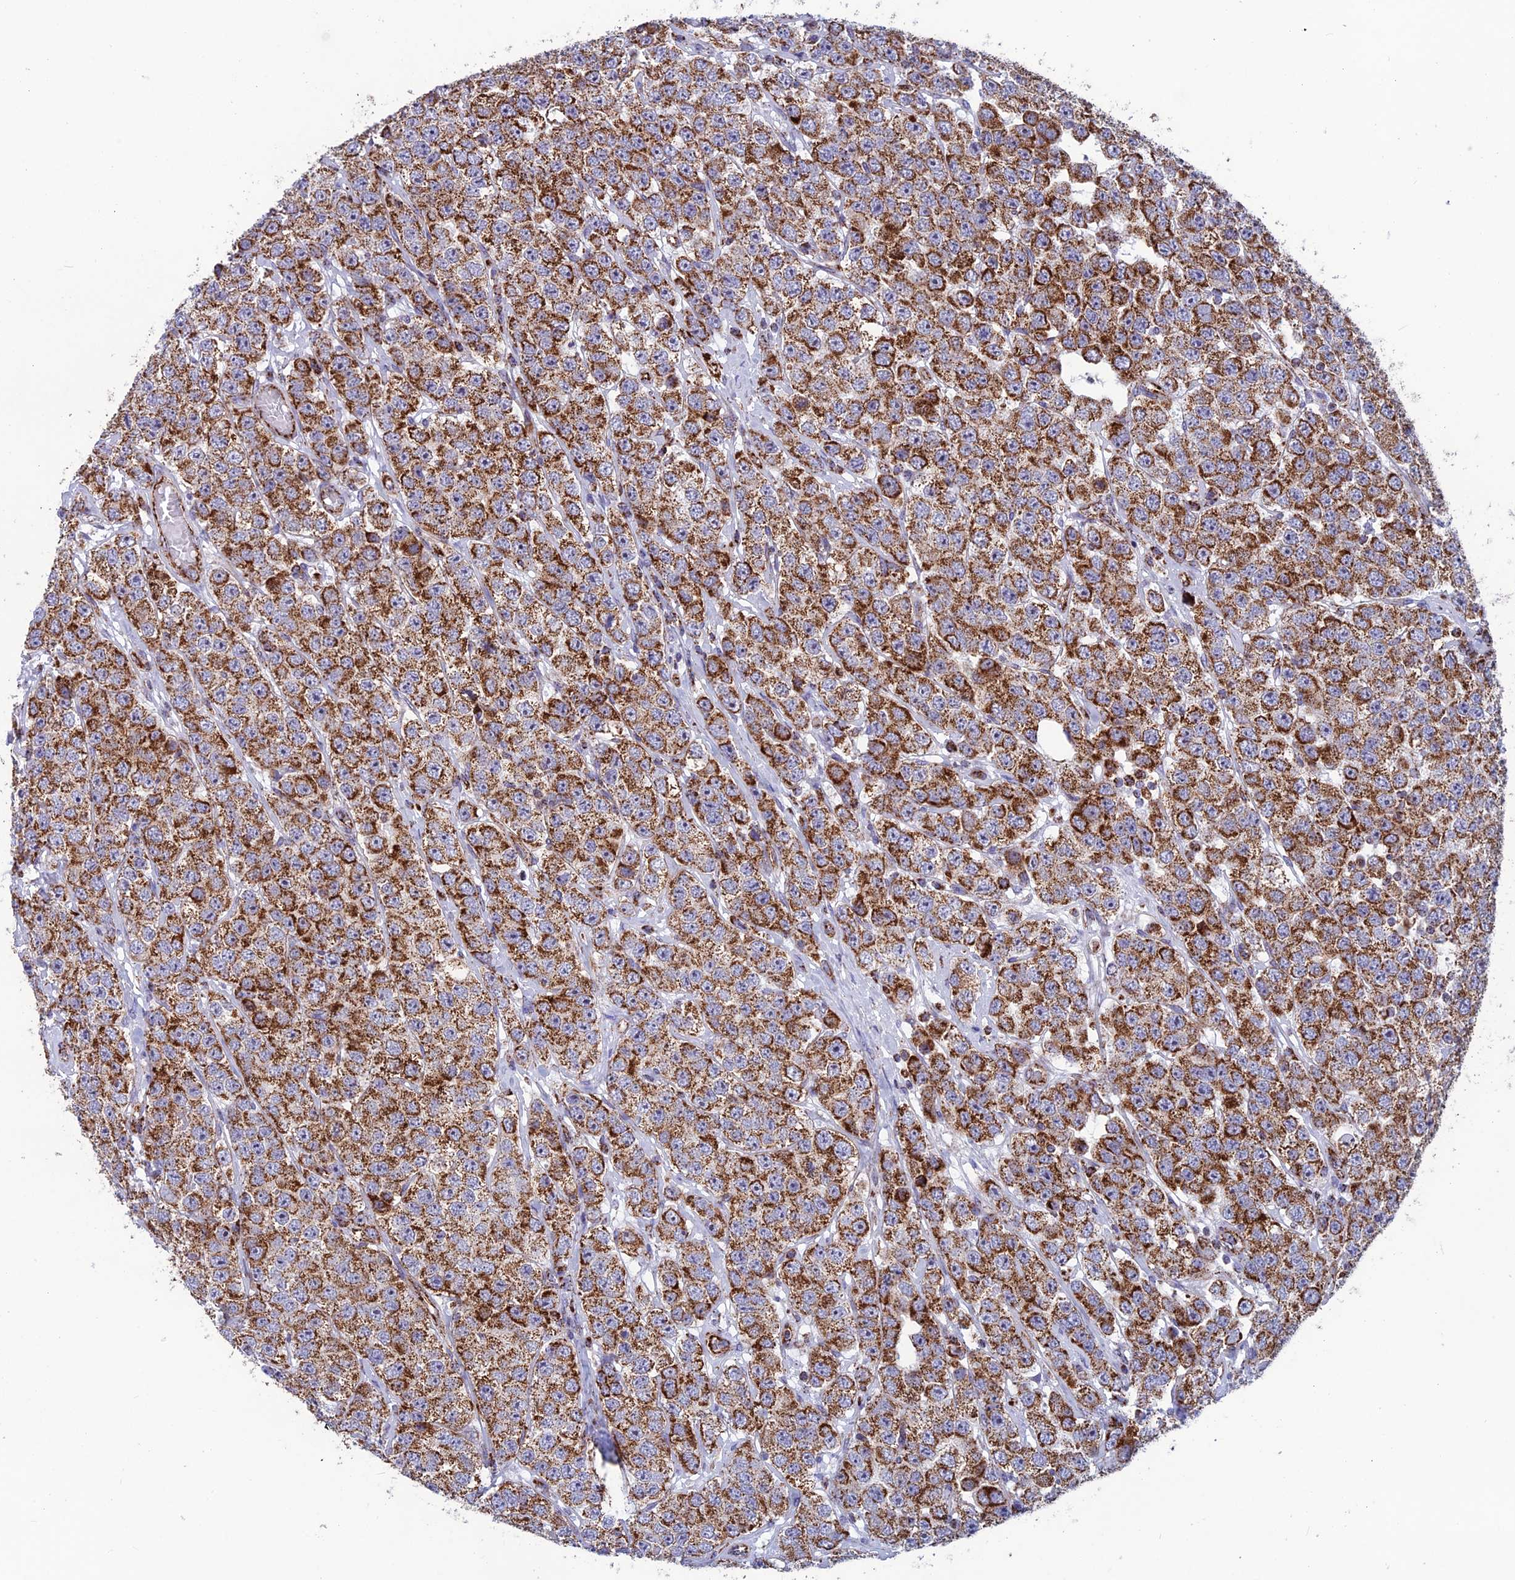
{"staining": {"intensity": "moderate", "quantity": ">75%", "location": "cytoplasmic/membranous"}, "tissue": "testis cancer", "cell_type": "Tumor cells", "image_type": "cancer", "snomed": [{"axis": "morphology", "description": "Seminoma, NOS"}, {"axis": "topography", "description": "Testis"}], "caption": "A photomicrograph showing moderate cytoplasmic/membranous staining in approximately >75% of tumor cells in testis seminoma, as visualized by brown immunohistochemical staining.", "gene": "MRPS18B", "patient": {"sex": "male", "age": 28}}